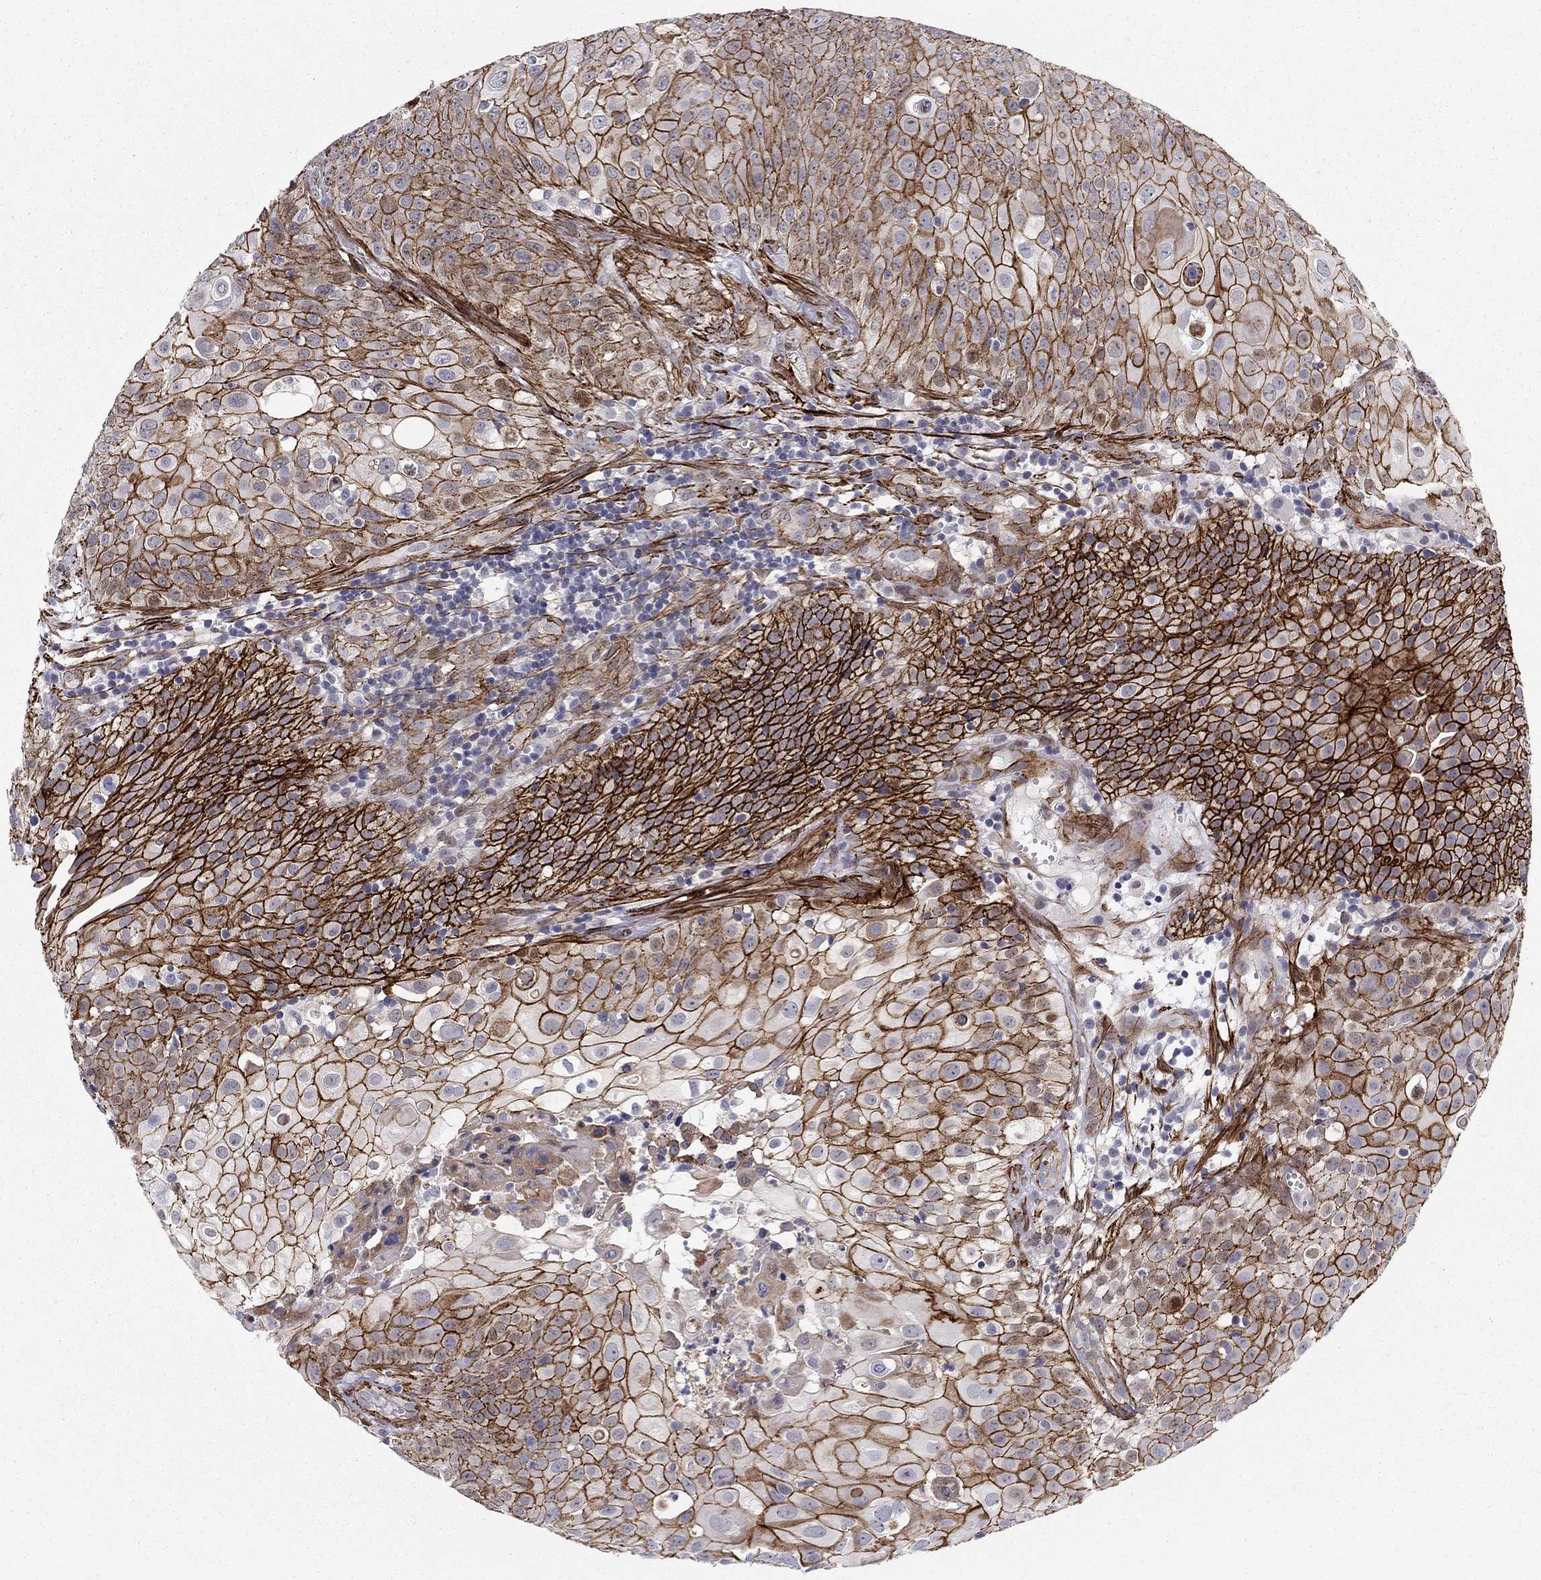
{"staining": {"intensity": "strong", "quantity": ">75%", "location": "cytoplasmic/membranous"}, "tissue": "urothelial cancer", "cell_type": "Tumor cells", "image_type": "cancer", "snomed": [{"axis": "morphology", "description": "Urothelial carcinoma, High grade"}, {"axis": "topography", "description": "Urinary bladder"}], "caption": "Protein expression analysis of high-grade urothelial carcinoma displays strong cytoplasmic/membranous expression in approximately >75% of tumor cells.", "gene": "KRBA1", "patient": {"sex": "female", "age": 79}}